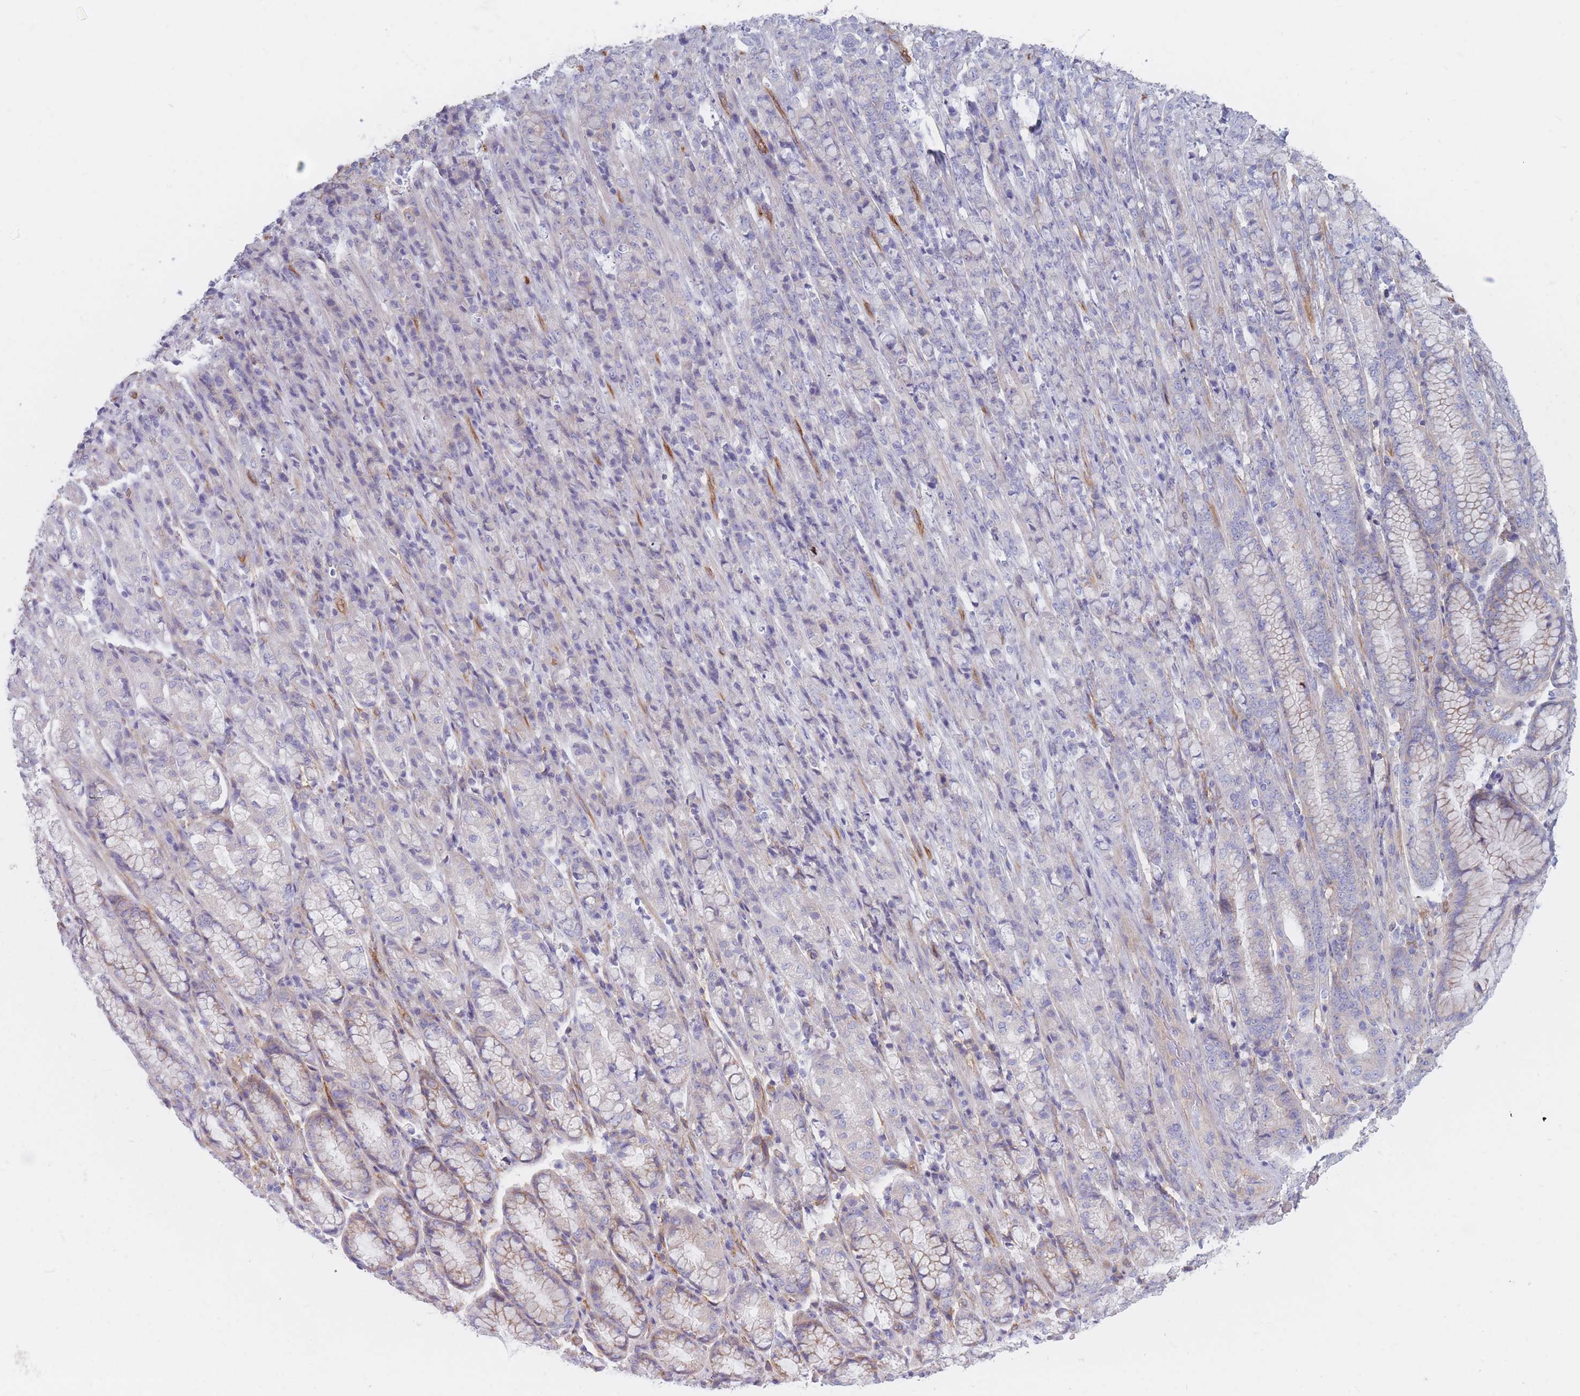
{"staining": {"intensity": "negative", "quantity": "none", "location": "none"}, "tissue": "stomach cancer", "cell_type": "Tumor cells", "image_type": "cancer", "snomed": [{"axis": "morphology", "description": "Adenocarcinoma, NOS"}, {"axis": "topography", "description": "Stomach"}], "caption": "Adenocarcinoma (stomach) was stained to show a protein in brown. There is no significant positivity in tumor cells.", "gene": "PLPP1", "patient": {"sex": "female", "age": 79}}